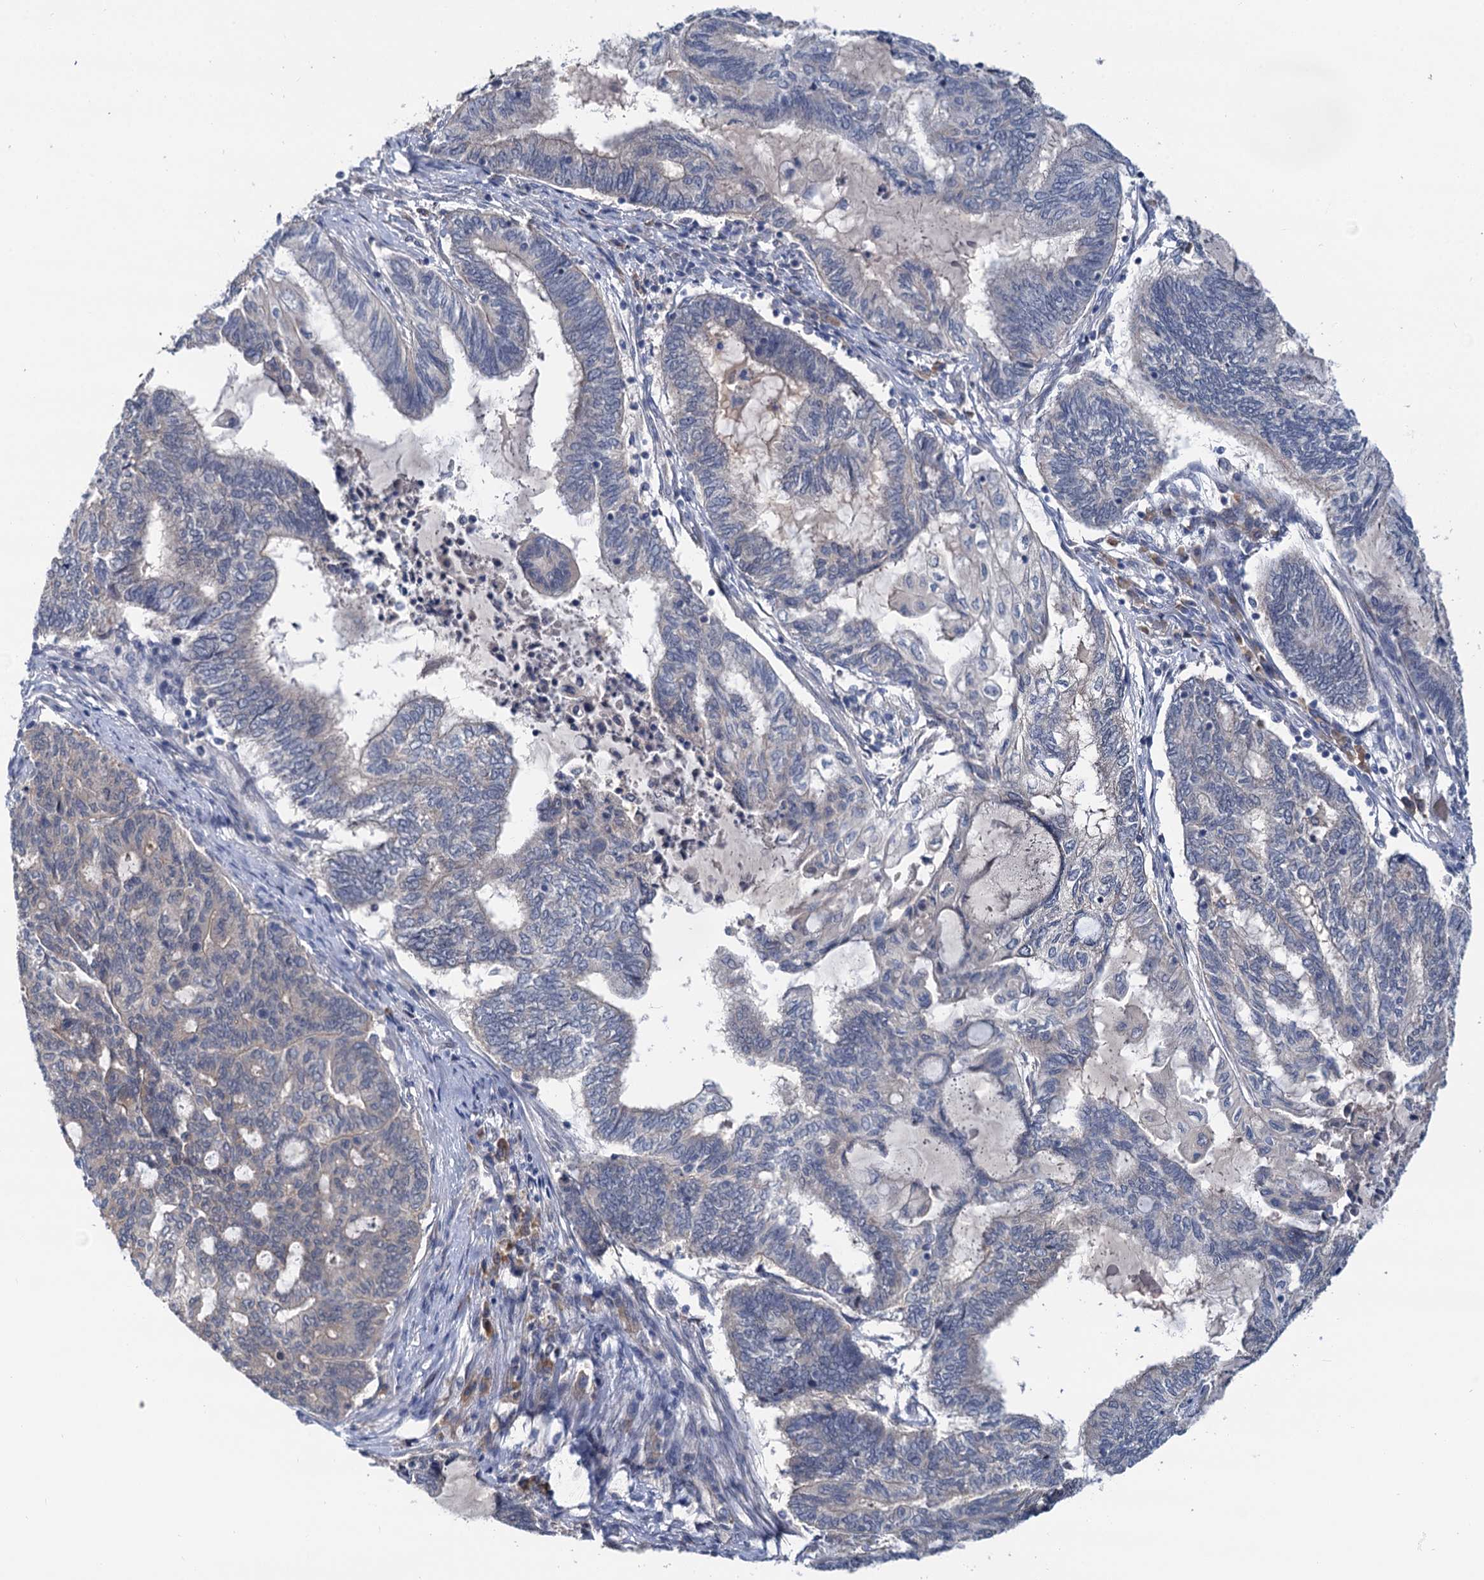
{"staining": {"intensity": "negative", "quantity": "none", "location": "none"}, "tissue": "endometrial cancer", "cell_type": "Tumor cells", "image_type": "cancer", "snomed": [{"axis": "morphology", "description": "Adenocarcinoma, NOS"}, {"axis": "topography", "description": "Uterus"}, {"axis": "topography", "description": "Endometrium"}], "caption": "Tumor cells show no significant protein positivity in adenocarcinoma (endometrial).", "gene": "ANKRD42", "patient": {"sex": "female", "age": 70}}